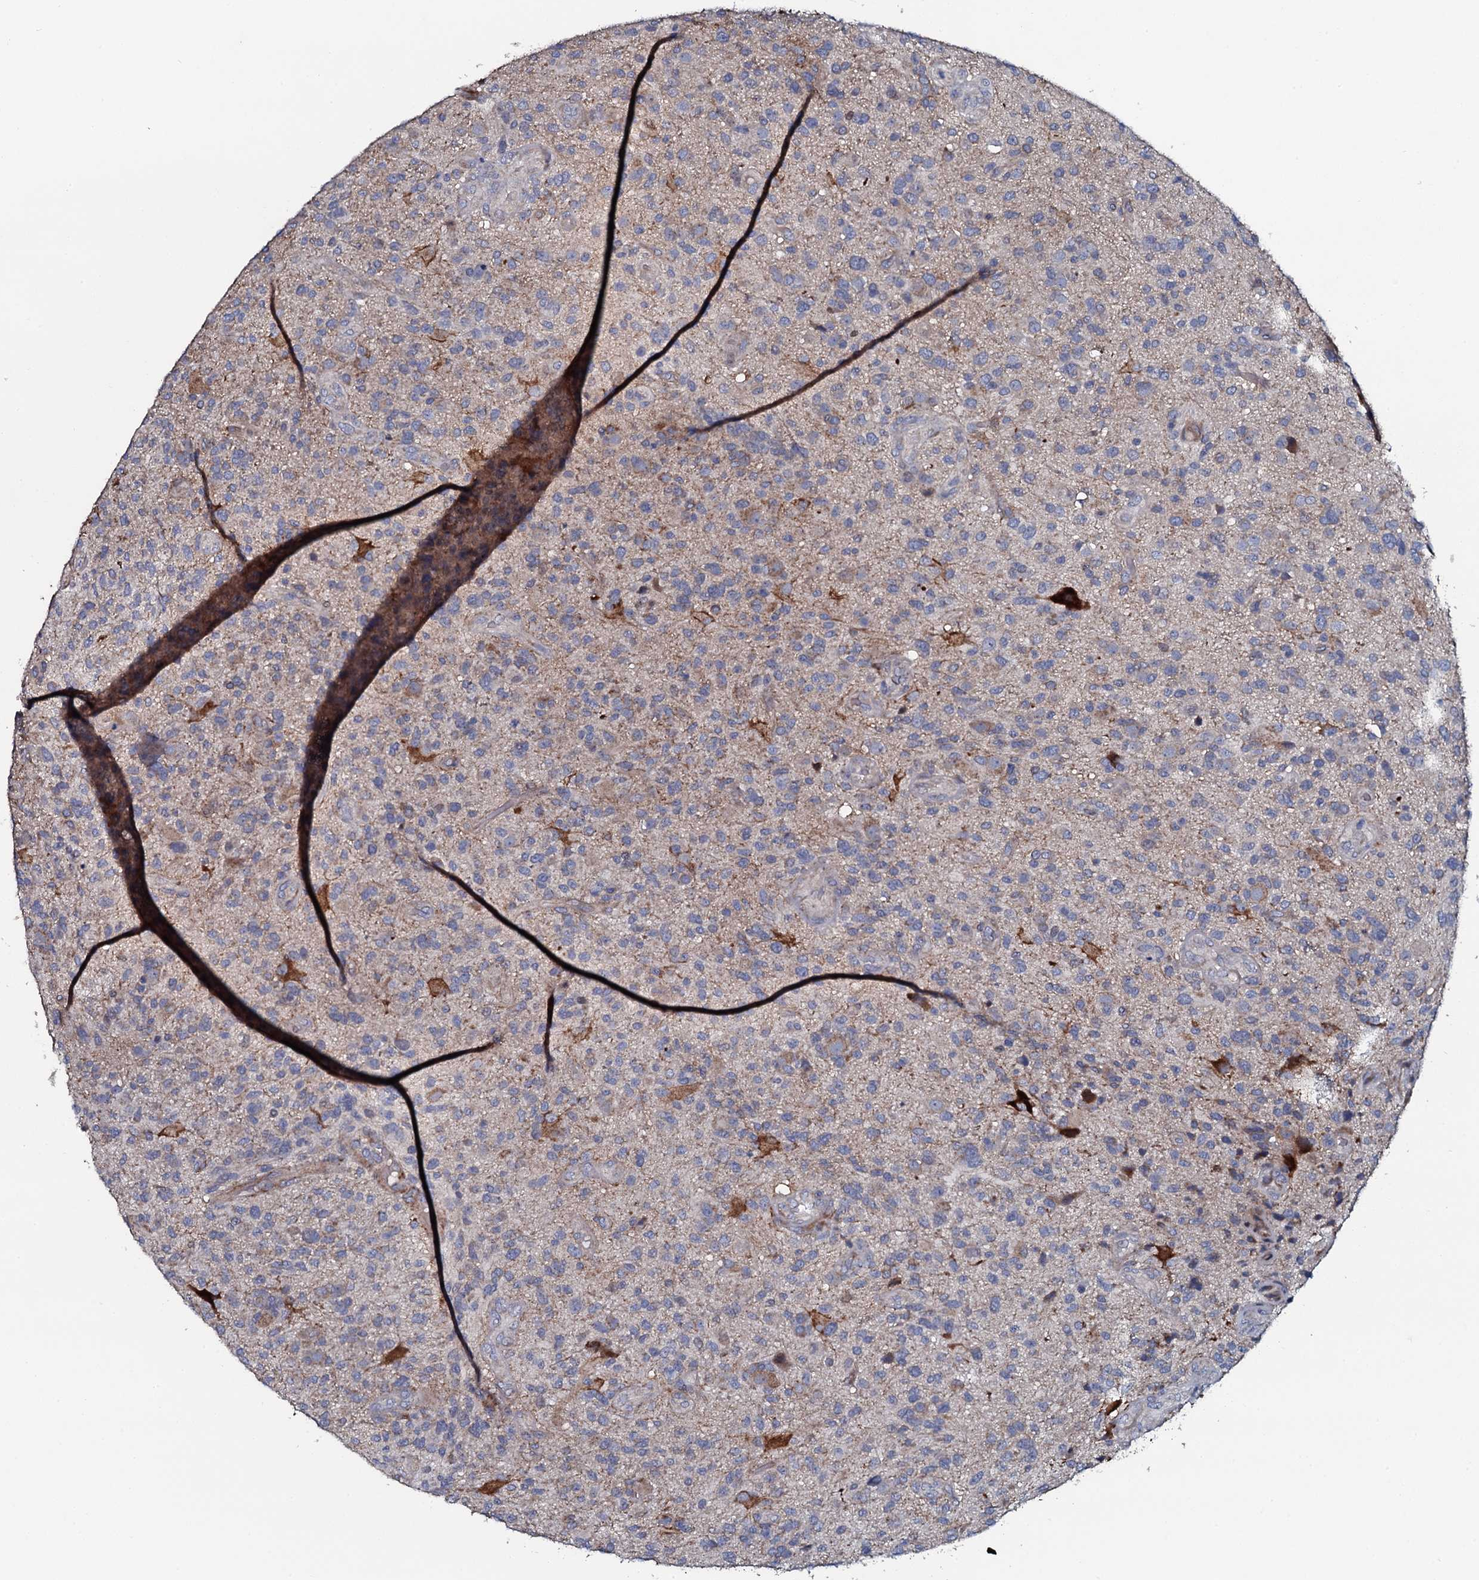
{"staining": {"intensity": "weak", "quantity": "25%-75%", "location": "cytoplasmic/membranous"}, "tissue": "glioma", "cell_type": "Tumor cells", "image_type": "cancer", "snomed": [{"axis": "morphology", "description": "Glioma, malignant, High grade"}, {"axis": "topography", "description": "Brain"}], "caption": "A histopathology image of glioma stained for a protein reveals weak cytoplasmic/membranous brown staining in tumor cells.", "gene": "KCTD4", "patient": {"sex": "male", "age": 47}}